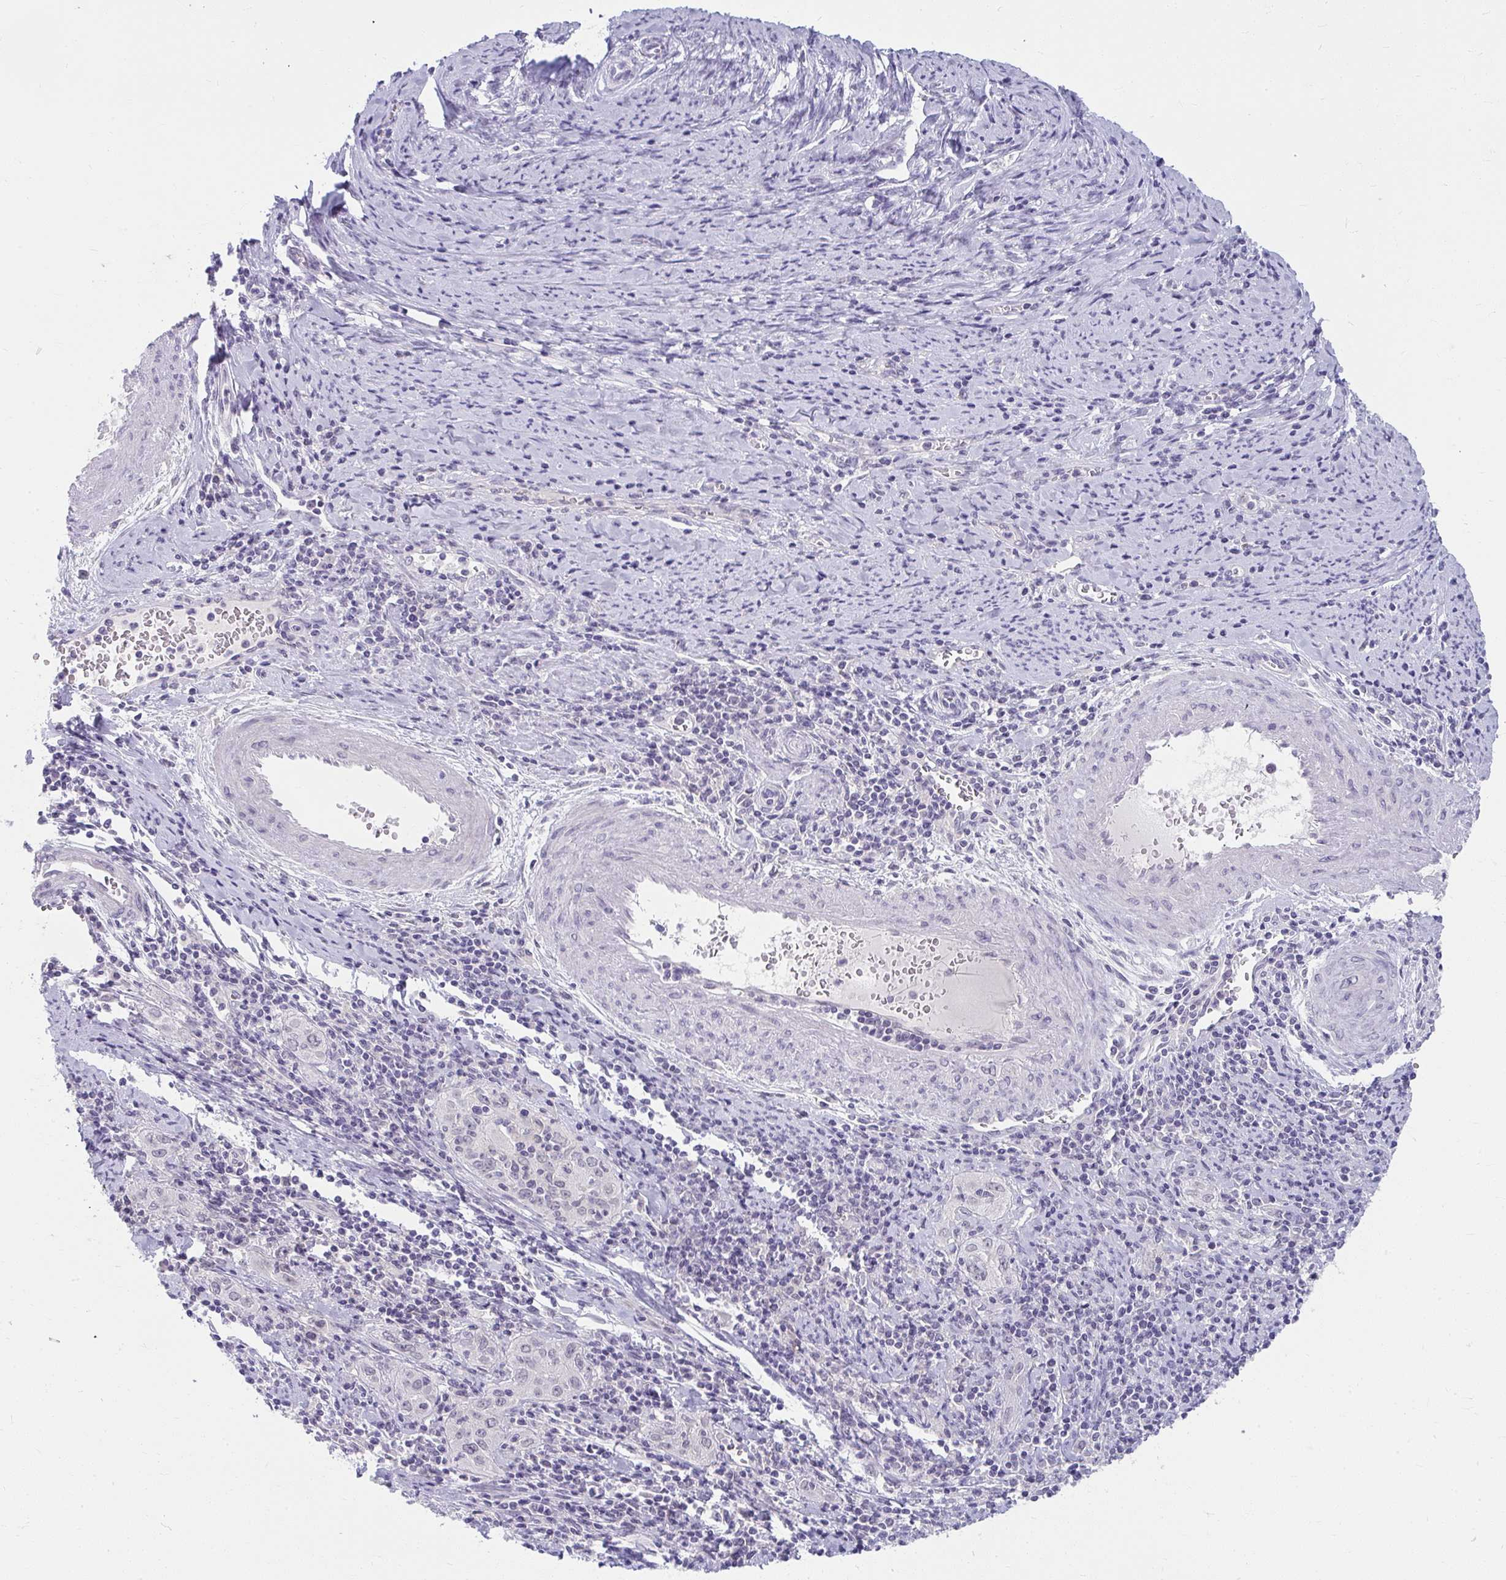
{"staining": {"intensity": "negative", "quantity": "none", "location": "none"}, "tissue": "cervical cancer", "cell_type": "Tumor cells", "image_type": "cancer", "snomed": [{"axis": "morphology", "description": "Squamous cell carcinoma, NOS"}, {"axis": "topography", "description": "Cervix"}], "caption": "This histopathology image is of cervical squamous cell carcinoma stained with immunohistochemistry to label a protein in brown with the nuclei are counter-stained blue. There is no expression in tumor cells.", "gene": "UGT3A2", "patient": {"sex": "female", "age": 57}}